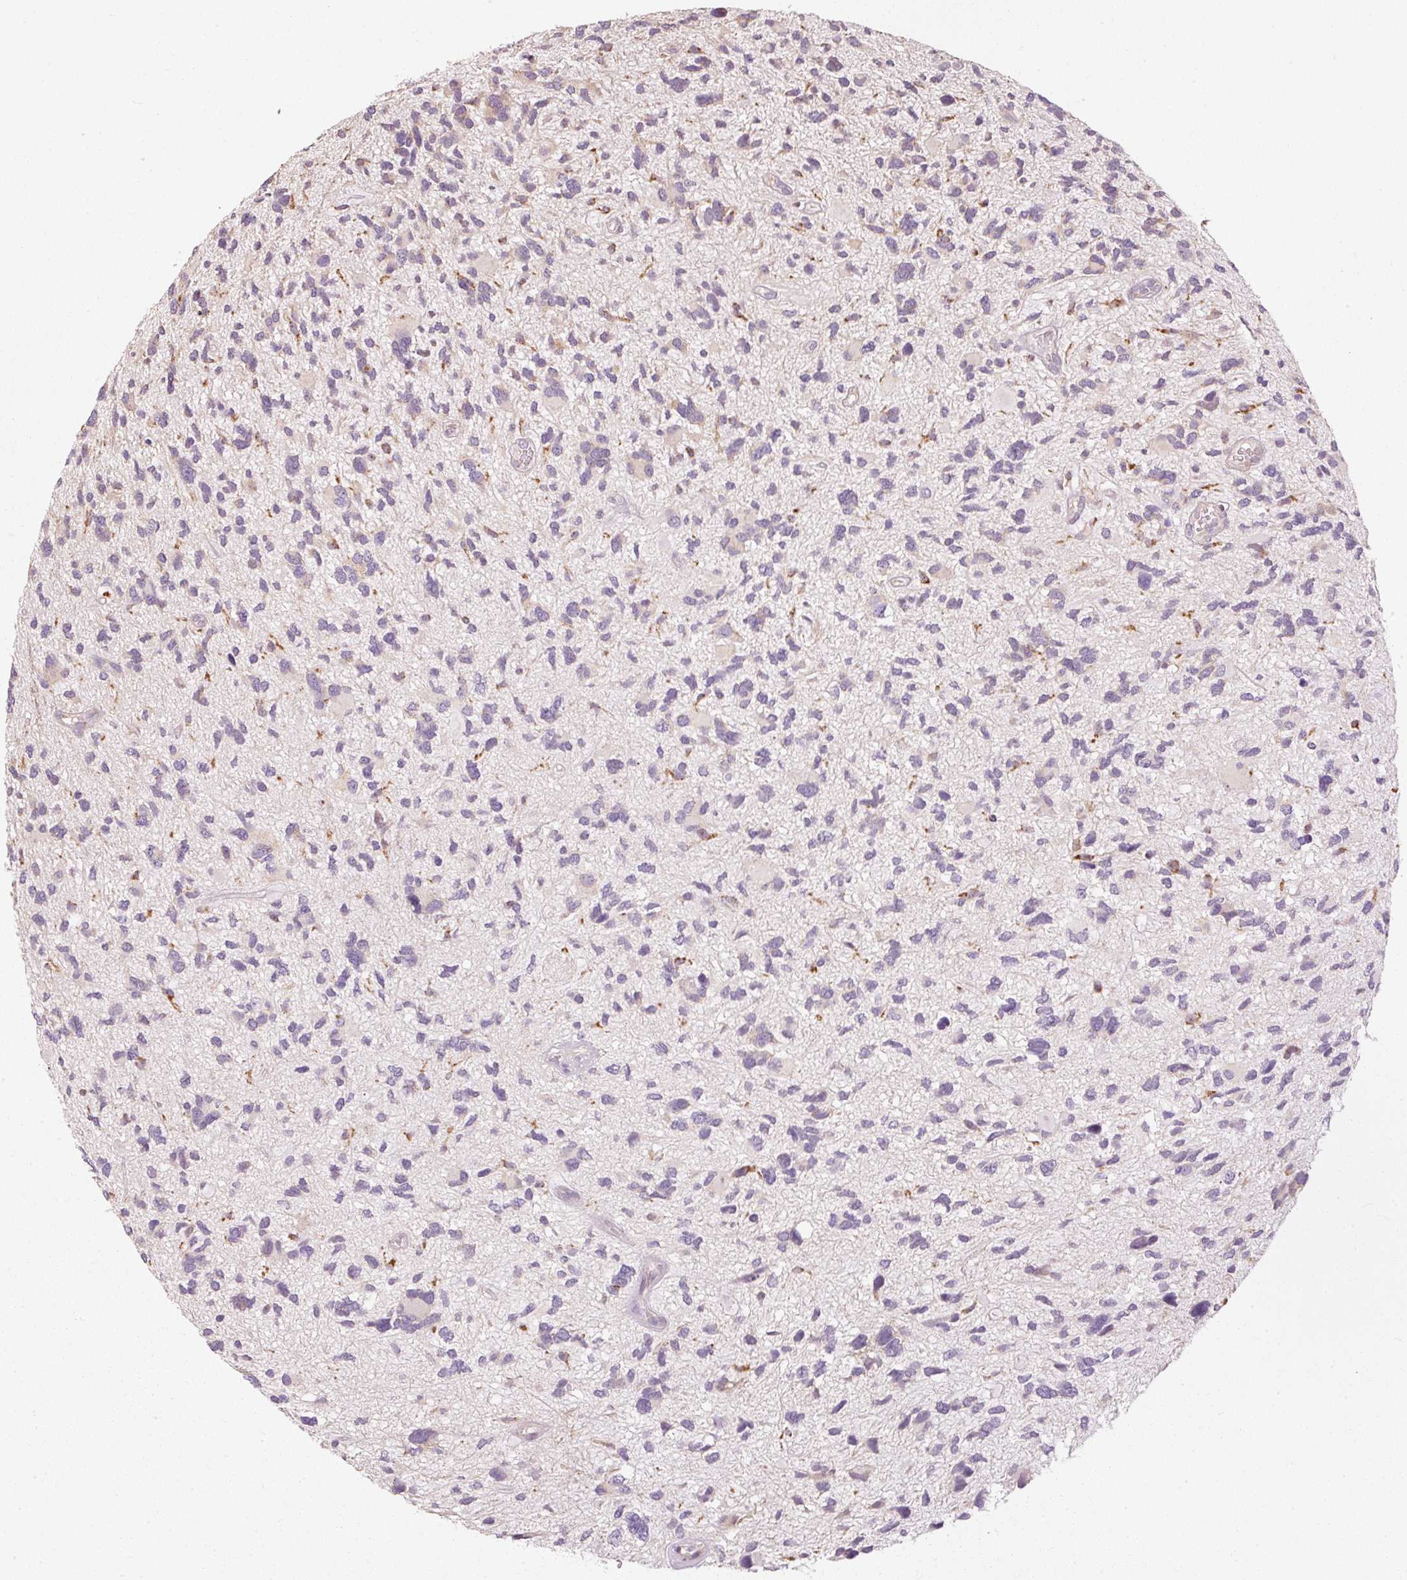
{"staining": {"intensity": "negative", "quantity": "none", "location": "none"}, "tissue": "glioma", "cell_type": "Tumor cells", "image_type": "cancer", "snomed": [{"axis": "morphology", "description": "Glioma, malignant, High grade"}, {"axis": "topography", "description": "Brain"}], "caption": "Glioma was stained to show a protein in brown. There is no significant staining in tumor cells. The staining is performed using DAB brown chromogen with nuclei counter-stained in using hematoxylin.", "gene": "MTHFD1L", "patient": {"sex": "female", "age": 11}}